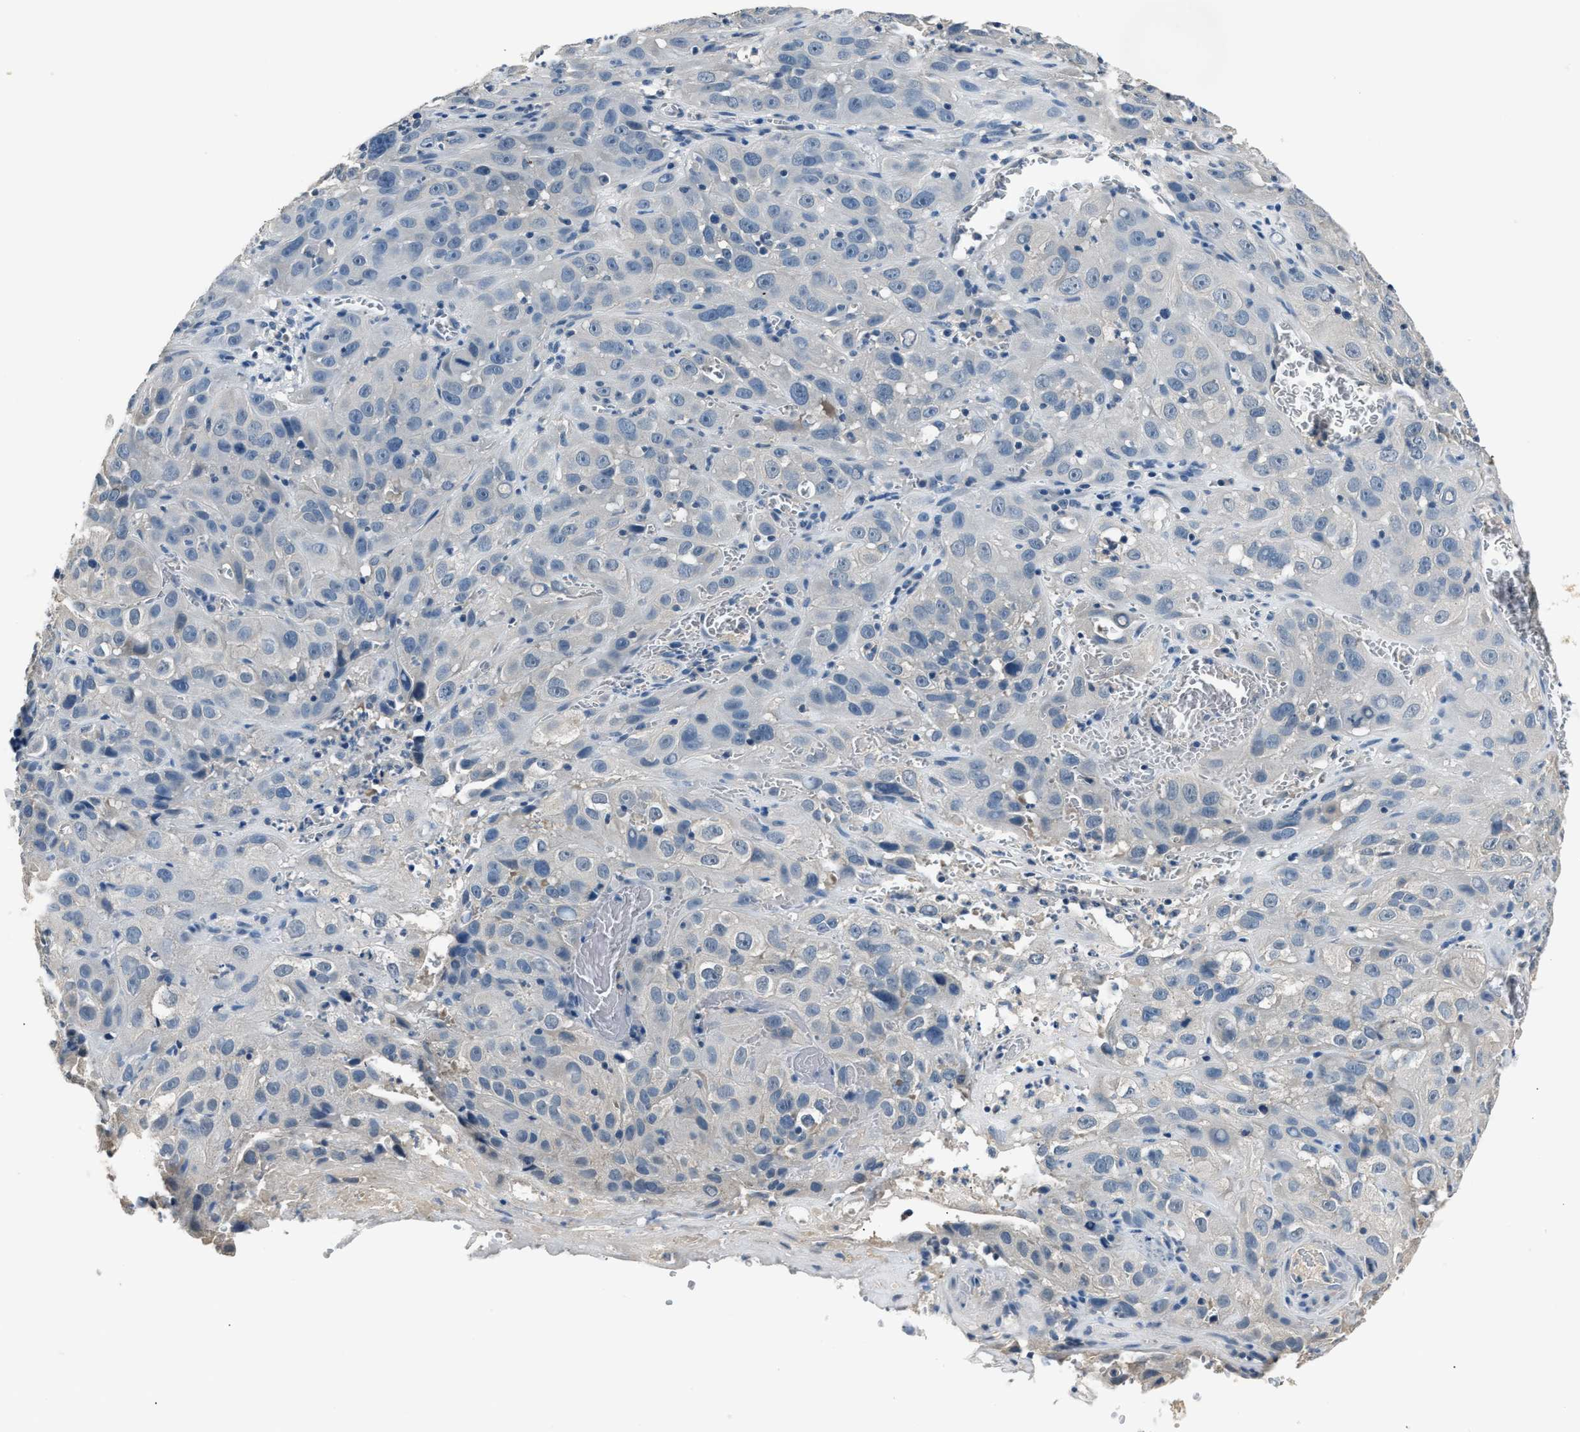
{"staining": {"intensity": "negative", "quantity": "none", "location": "none"}, "tissue": "cervical cancer", "cell_type": "Tumor cells", "image_type": "cancer", "snomed": [{"axis": "morphology", "description": "Squamous cell carcinoma, NOS"}, {"axis": "topography", "description": "Cervix"}], "caption": "Immunohistochemistry (IHC) photomicrograph of cervical cancer stained for a protein (brown), which exhibits no staining in tumor cells.", "gene": "INHA", "patient": {"sex": "female", "age": 32}}